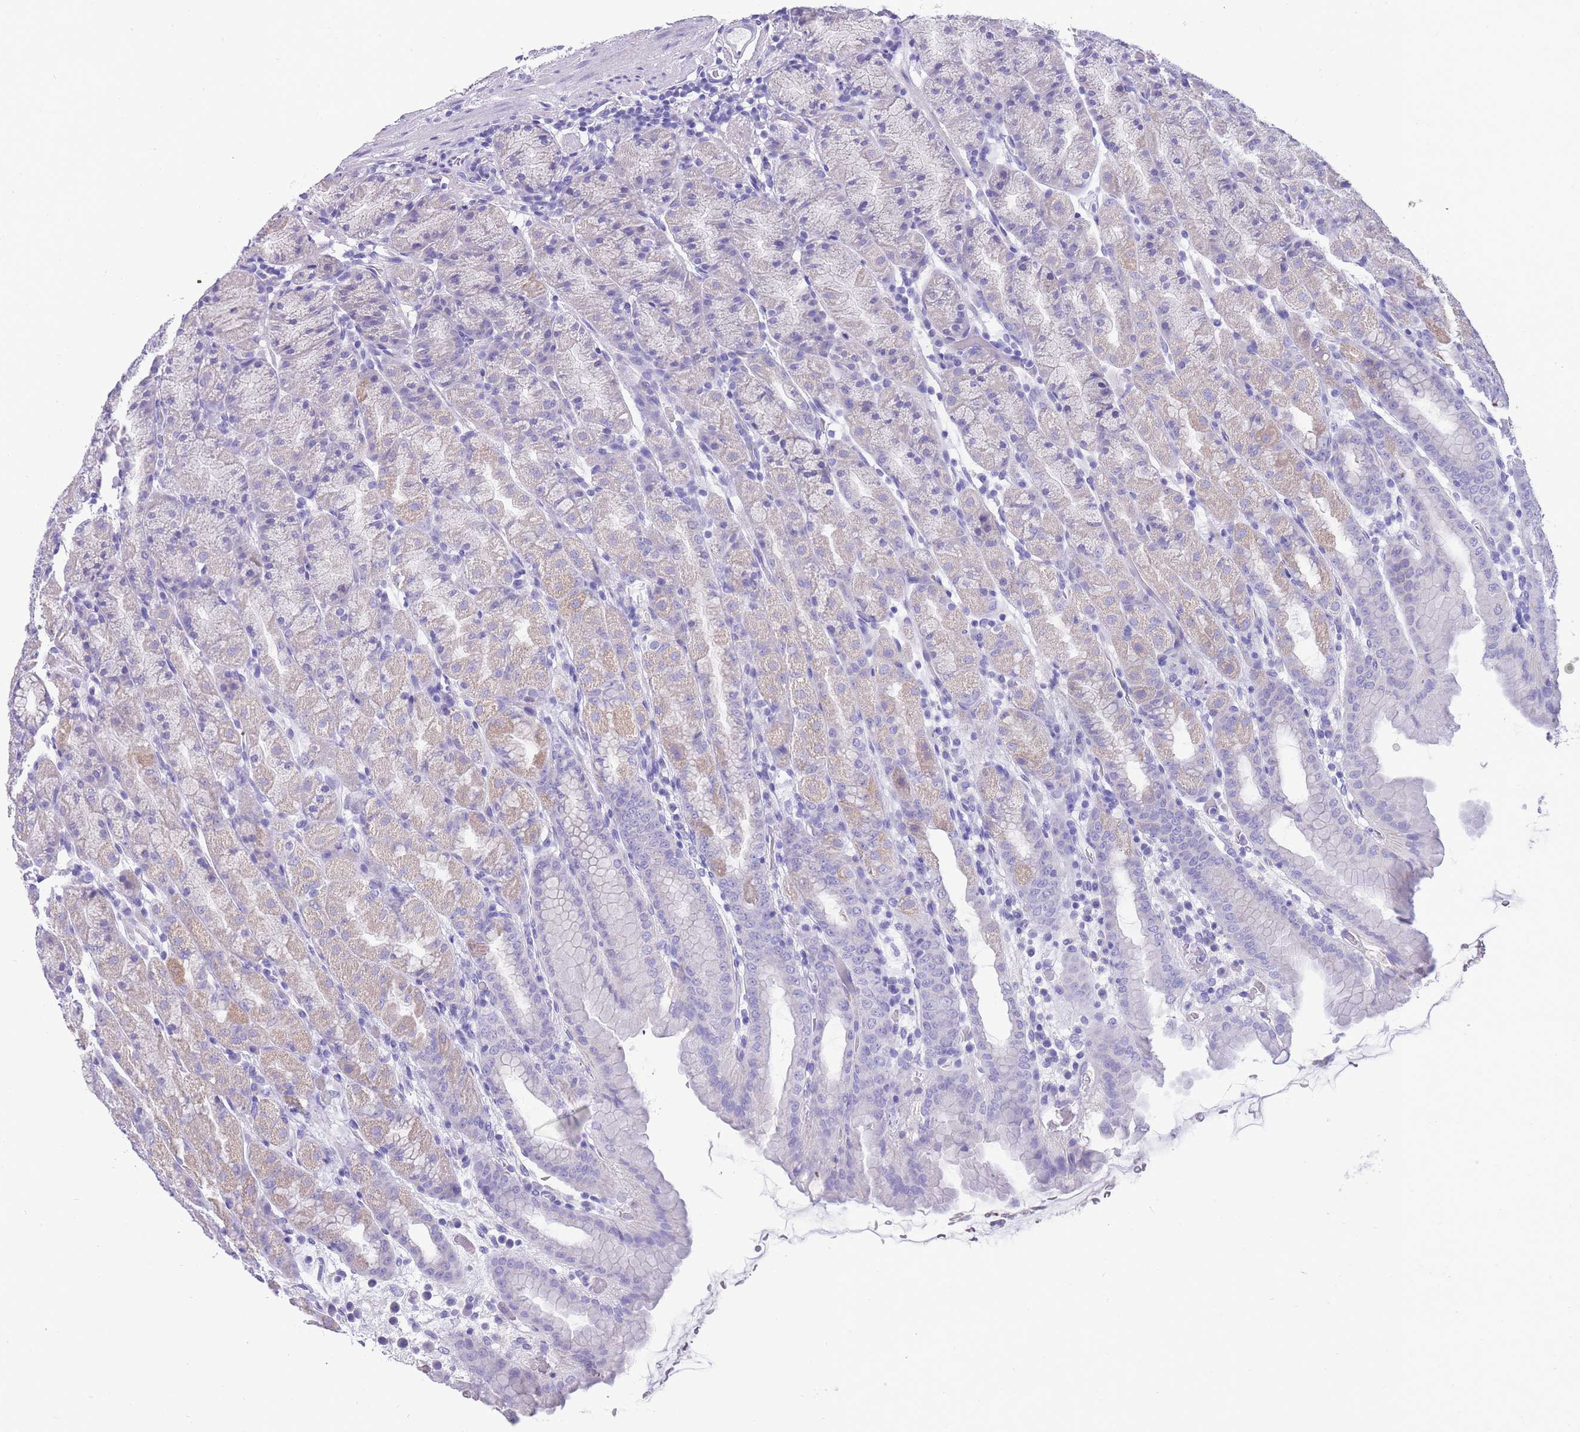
{"staining": {"intensity": "weak", "quantity": "25%-75%", "location": "cytoplasmic/membranous"}, "tissue": "stomach", "cell_type": "Glandular cells", "image_type": "normal", "snomed": [{"axis": "morphology", "description": "Normal tissue, NOS"}, {"axis": "topography", "description": "Stomach, upper"}], "caption": "High-power microscopy captured an immunohistochemistry (IHC) image of benign stomach, revealing weak cytoplasmic/membranous expression in about 25%-75% of glandular cells.", "gene": "INTS2", "patient": {"sex": "male", "age": 68}}